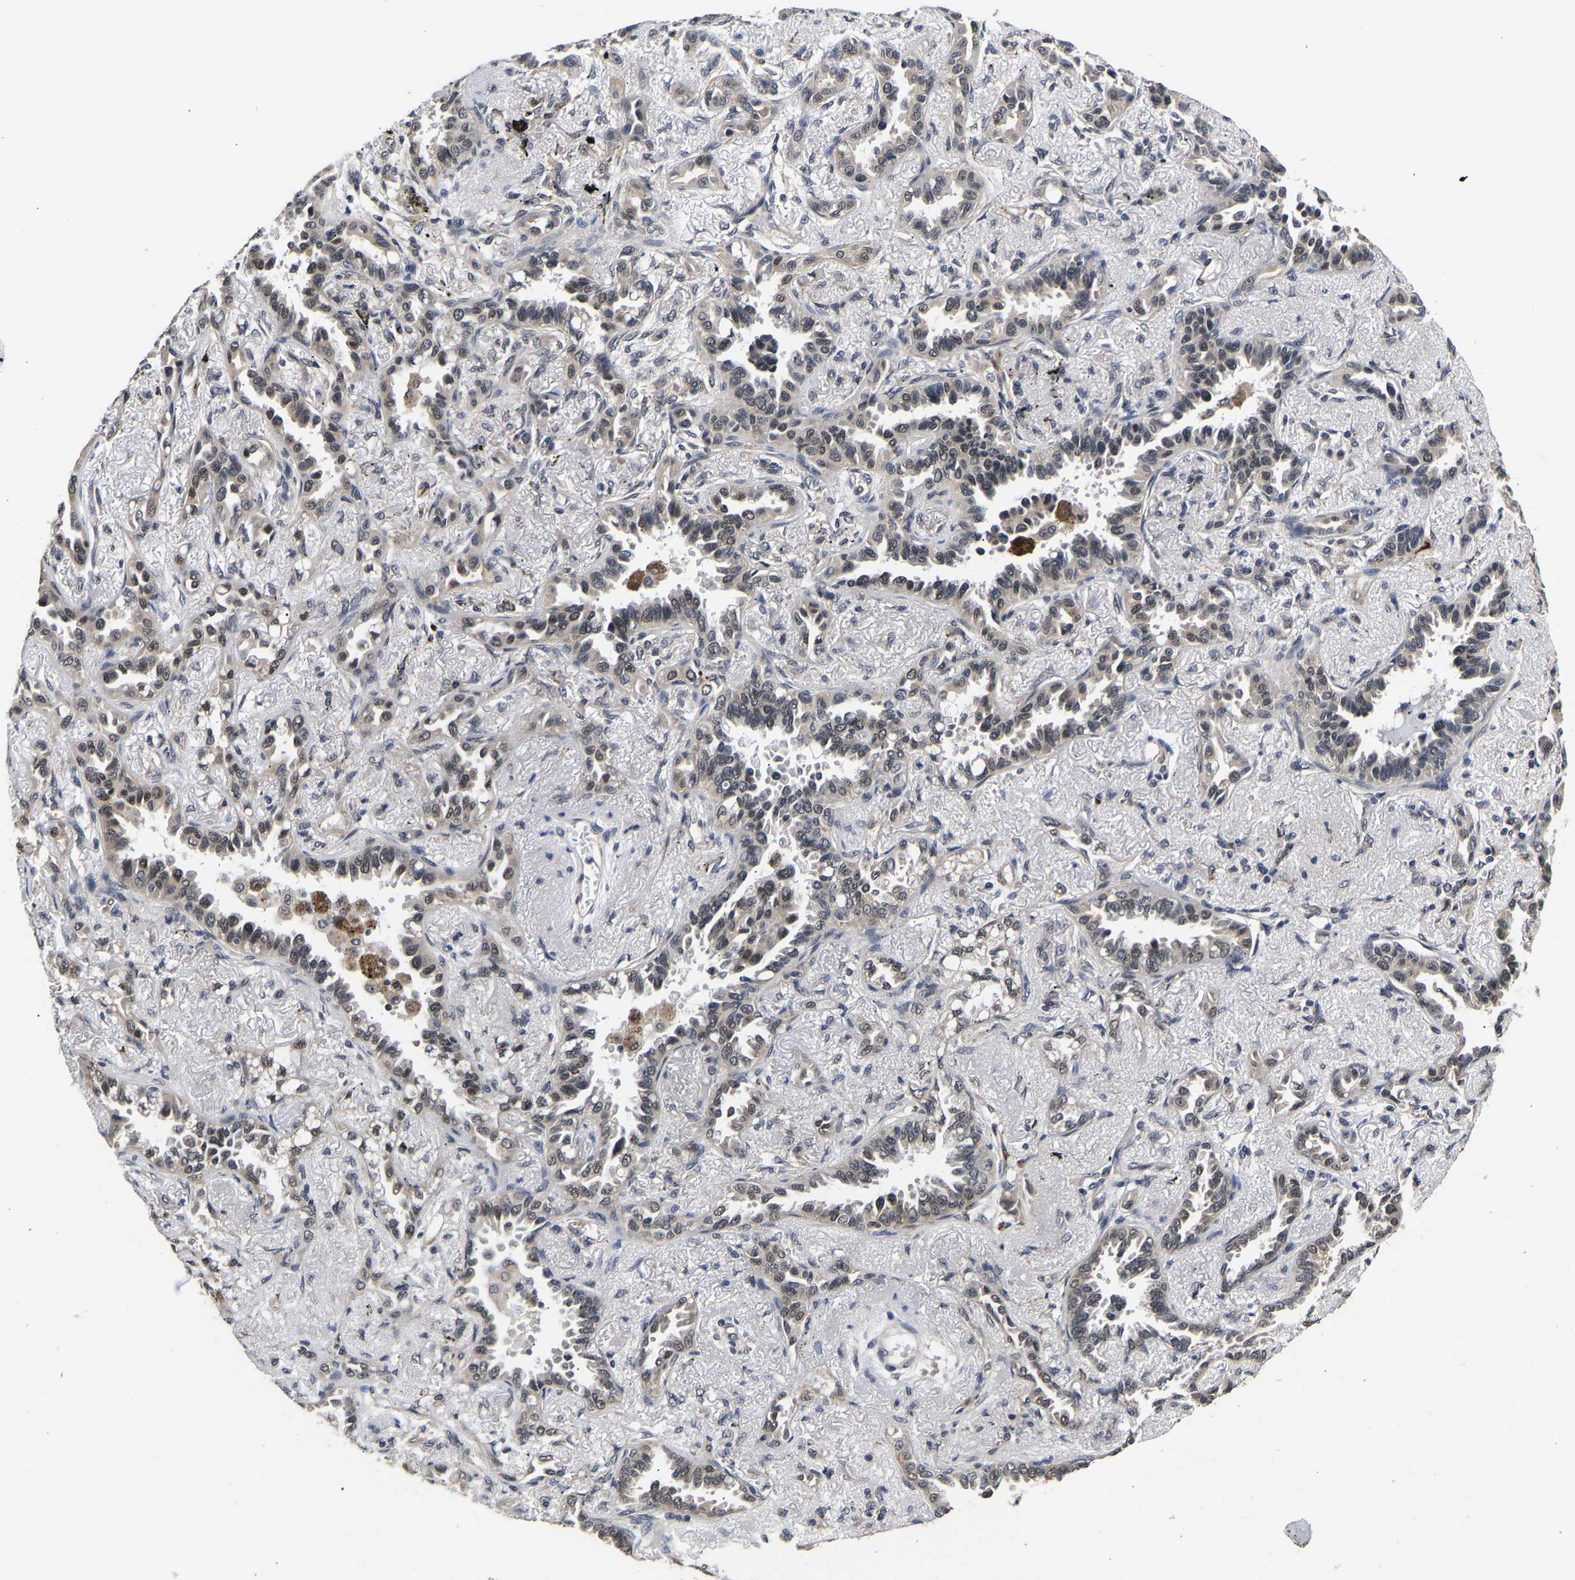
{"staining": {"intensity": "weak", "quantity": "25%-75%", "location": "nuclear"}, "tissue": "lung cancer", "cell_type": "Tumor cells", "image_type": "cancer", "snomed": [{"axis": "morphology", "description": "Adenocarcinoma, NOS"}, {"axis": "topography", "description": "Lung"}], "caption": "Lung cancer tissue displays weak nuclear staining in about 25%-75% of tumor cells, visualized by immunohistochemistry. Ihc stains the protein in brown and the nuclei are stained blue.", "gene": "METTL16", "patient": {"sex": "male", "age": 59}}